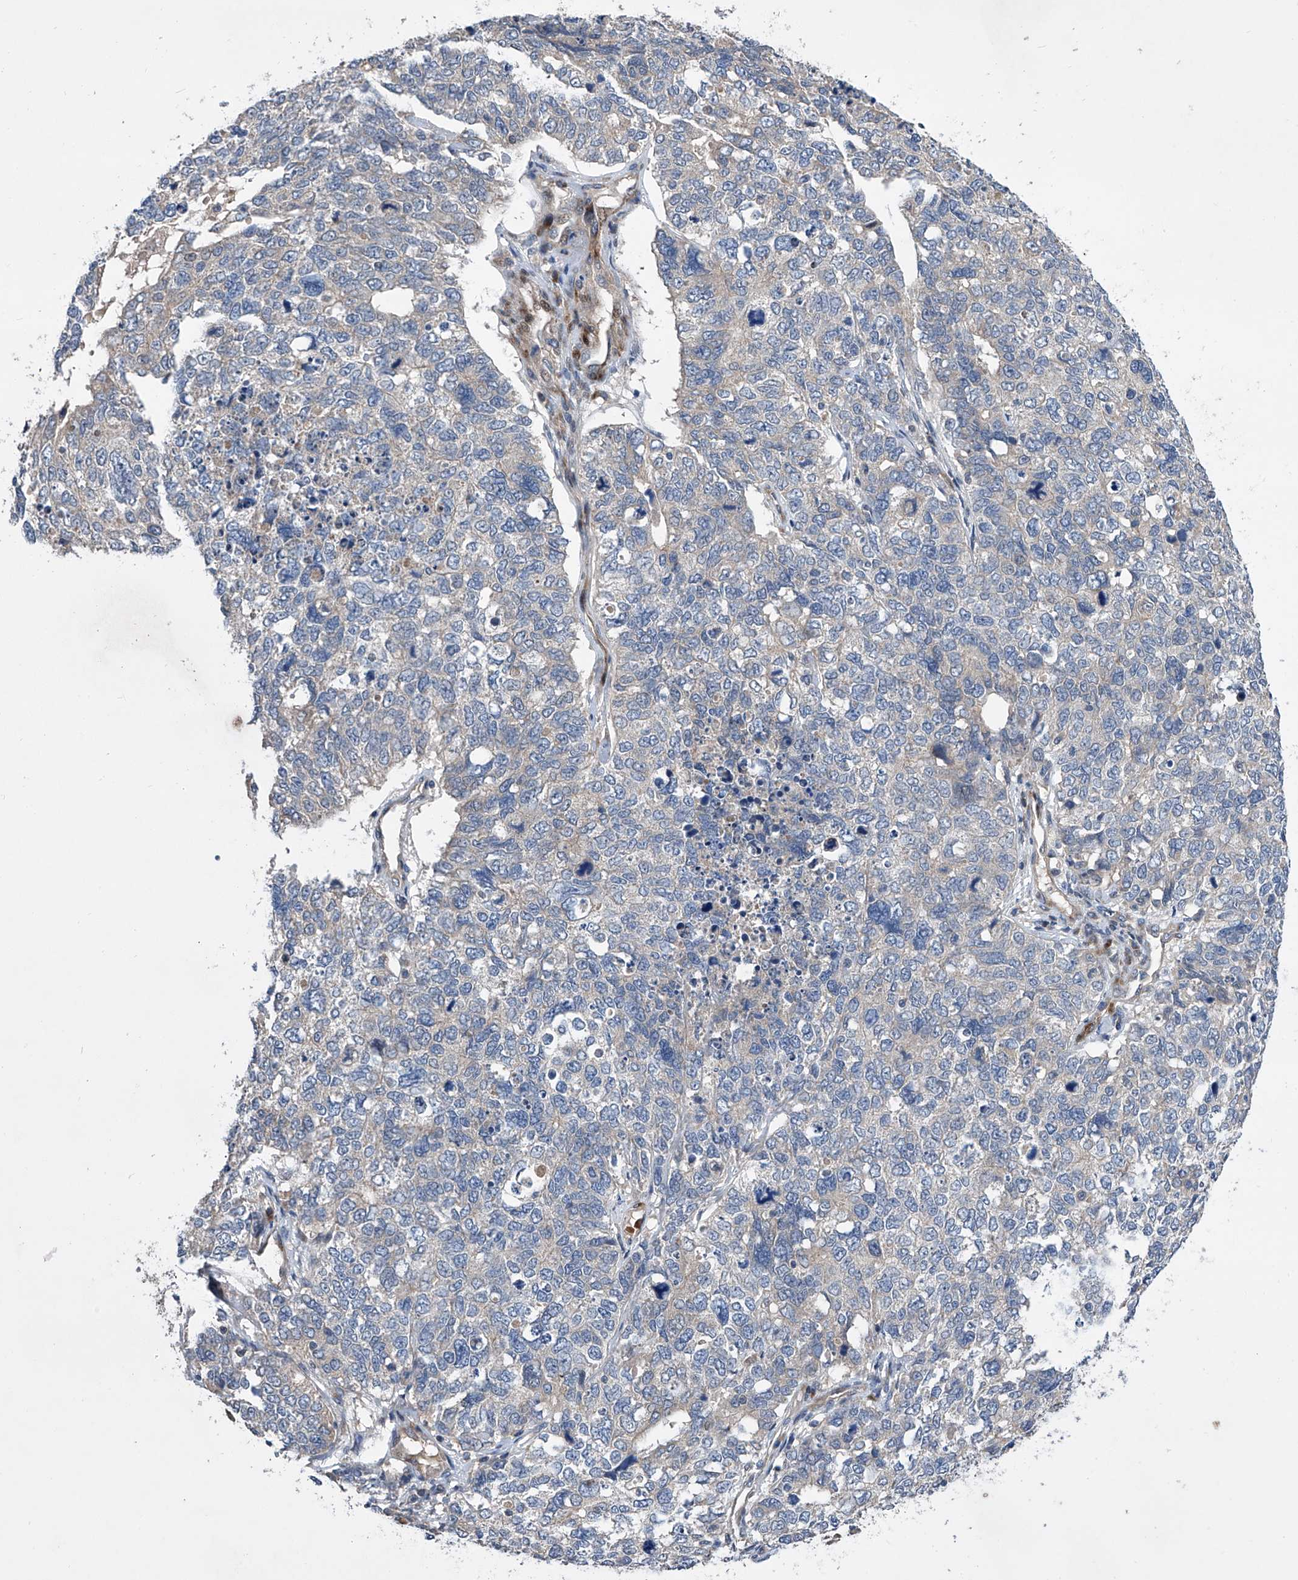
{"staining": {"intensity": "negative", "quantity": "none", "location": "none"}, "tissue": "cervical cancer", "cell_type": "Tumor cells", "image_type": "cancer", "snomed": [{"axis": "morphology", "description": "Squamous cell carcinoma, NOS"}, {"axis": "topography", "description": "Cervix"}], "caption": "DAB immunohistochemical staining of cervical cancer (squamous cell carcinoma) reveals no significant staining in tumor cells.", "gene": "USF3", "patient": {"sex": "female", "age": 63}}